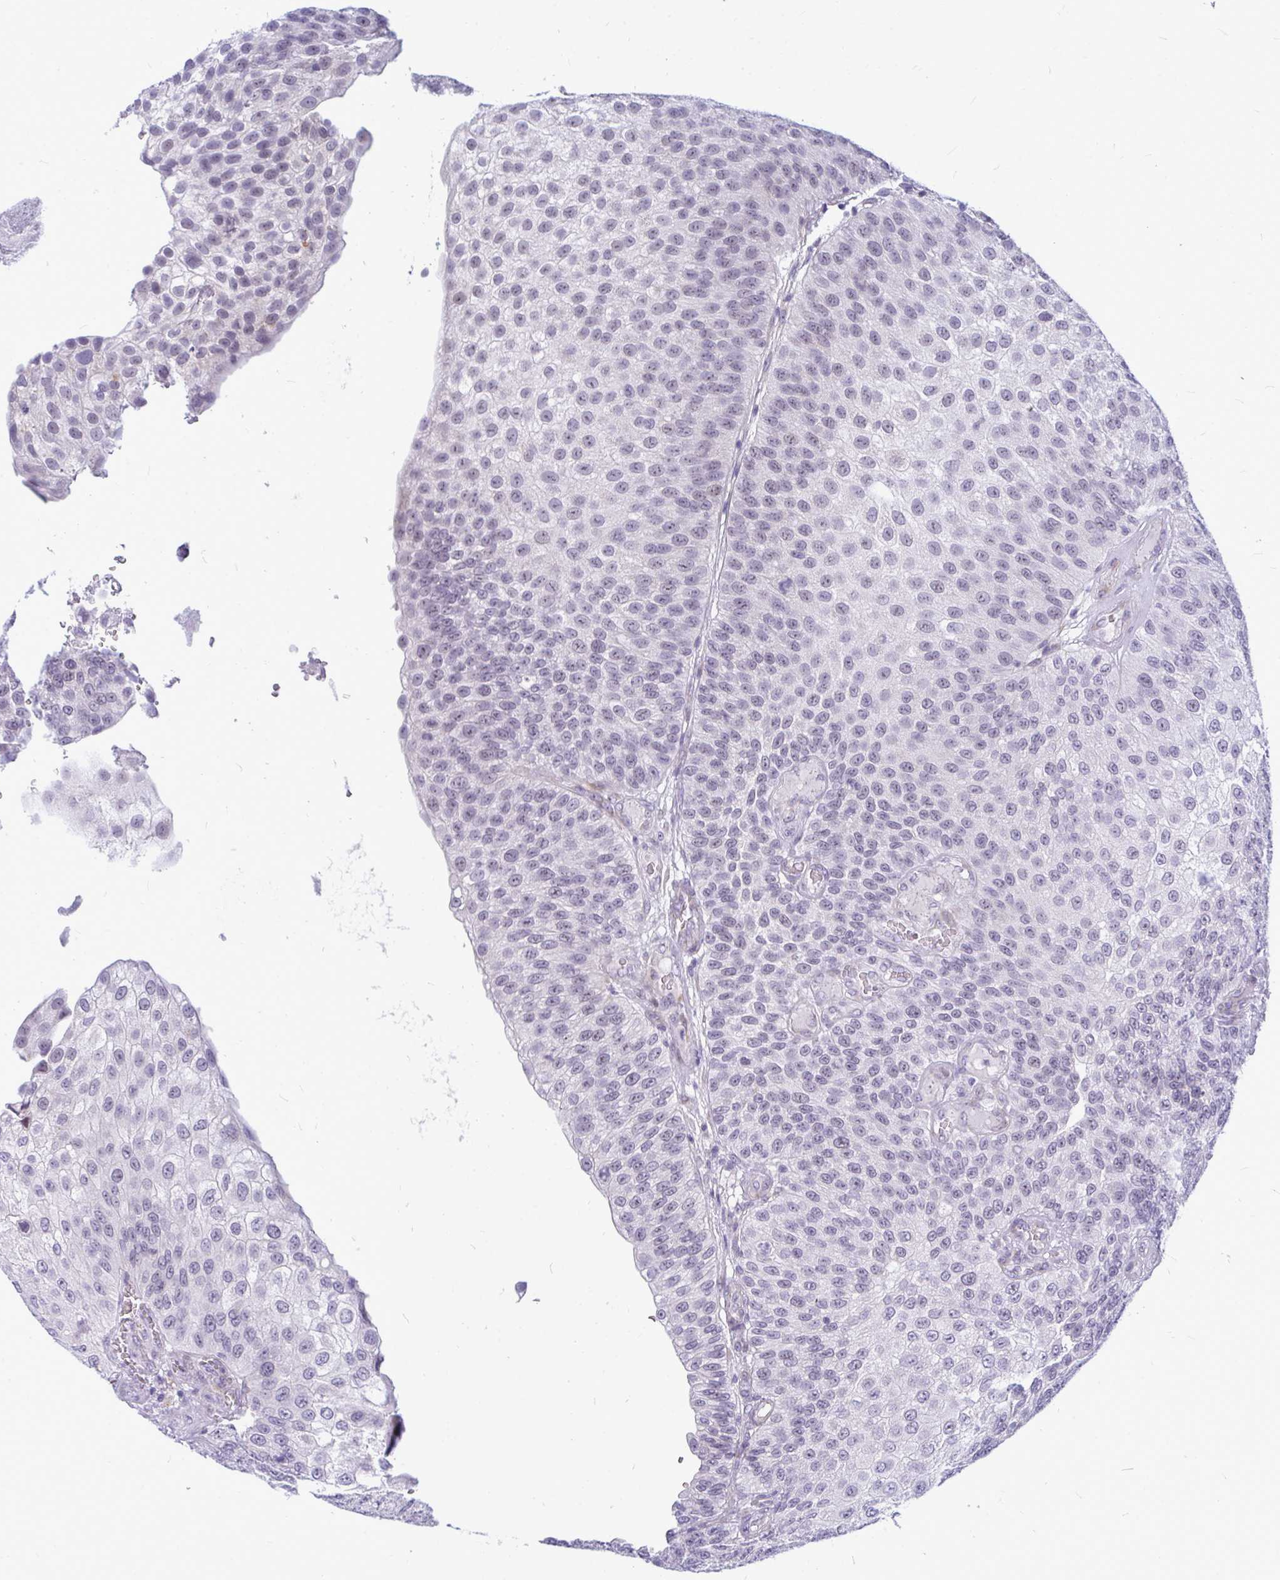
{"staining": {"intensity": "negative", "quantity": "none", "location": "none"}, "tissue": "urothelial cancer", "cell_type": "Tumor cells", "image_type": "cancer", "snomed": [{"axis": "morphology", "description": "Urothelial carcinoma, NOS"}, {"axis": "topography", "description": "Urinary bladder"}], "caption": "This is an immunohistochemistry (IHC) micrograph of urothelial cancer. There is no expression in tumor cells.", "gene": "ZSCAN25", "patient": {"sex": "male", "age": 87}}